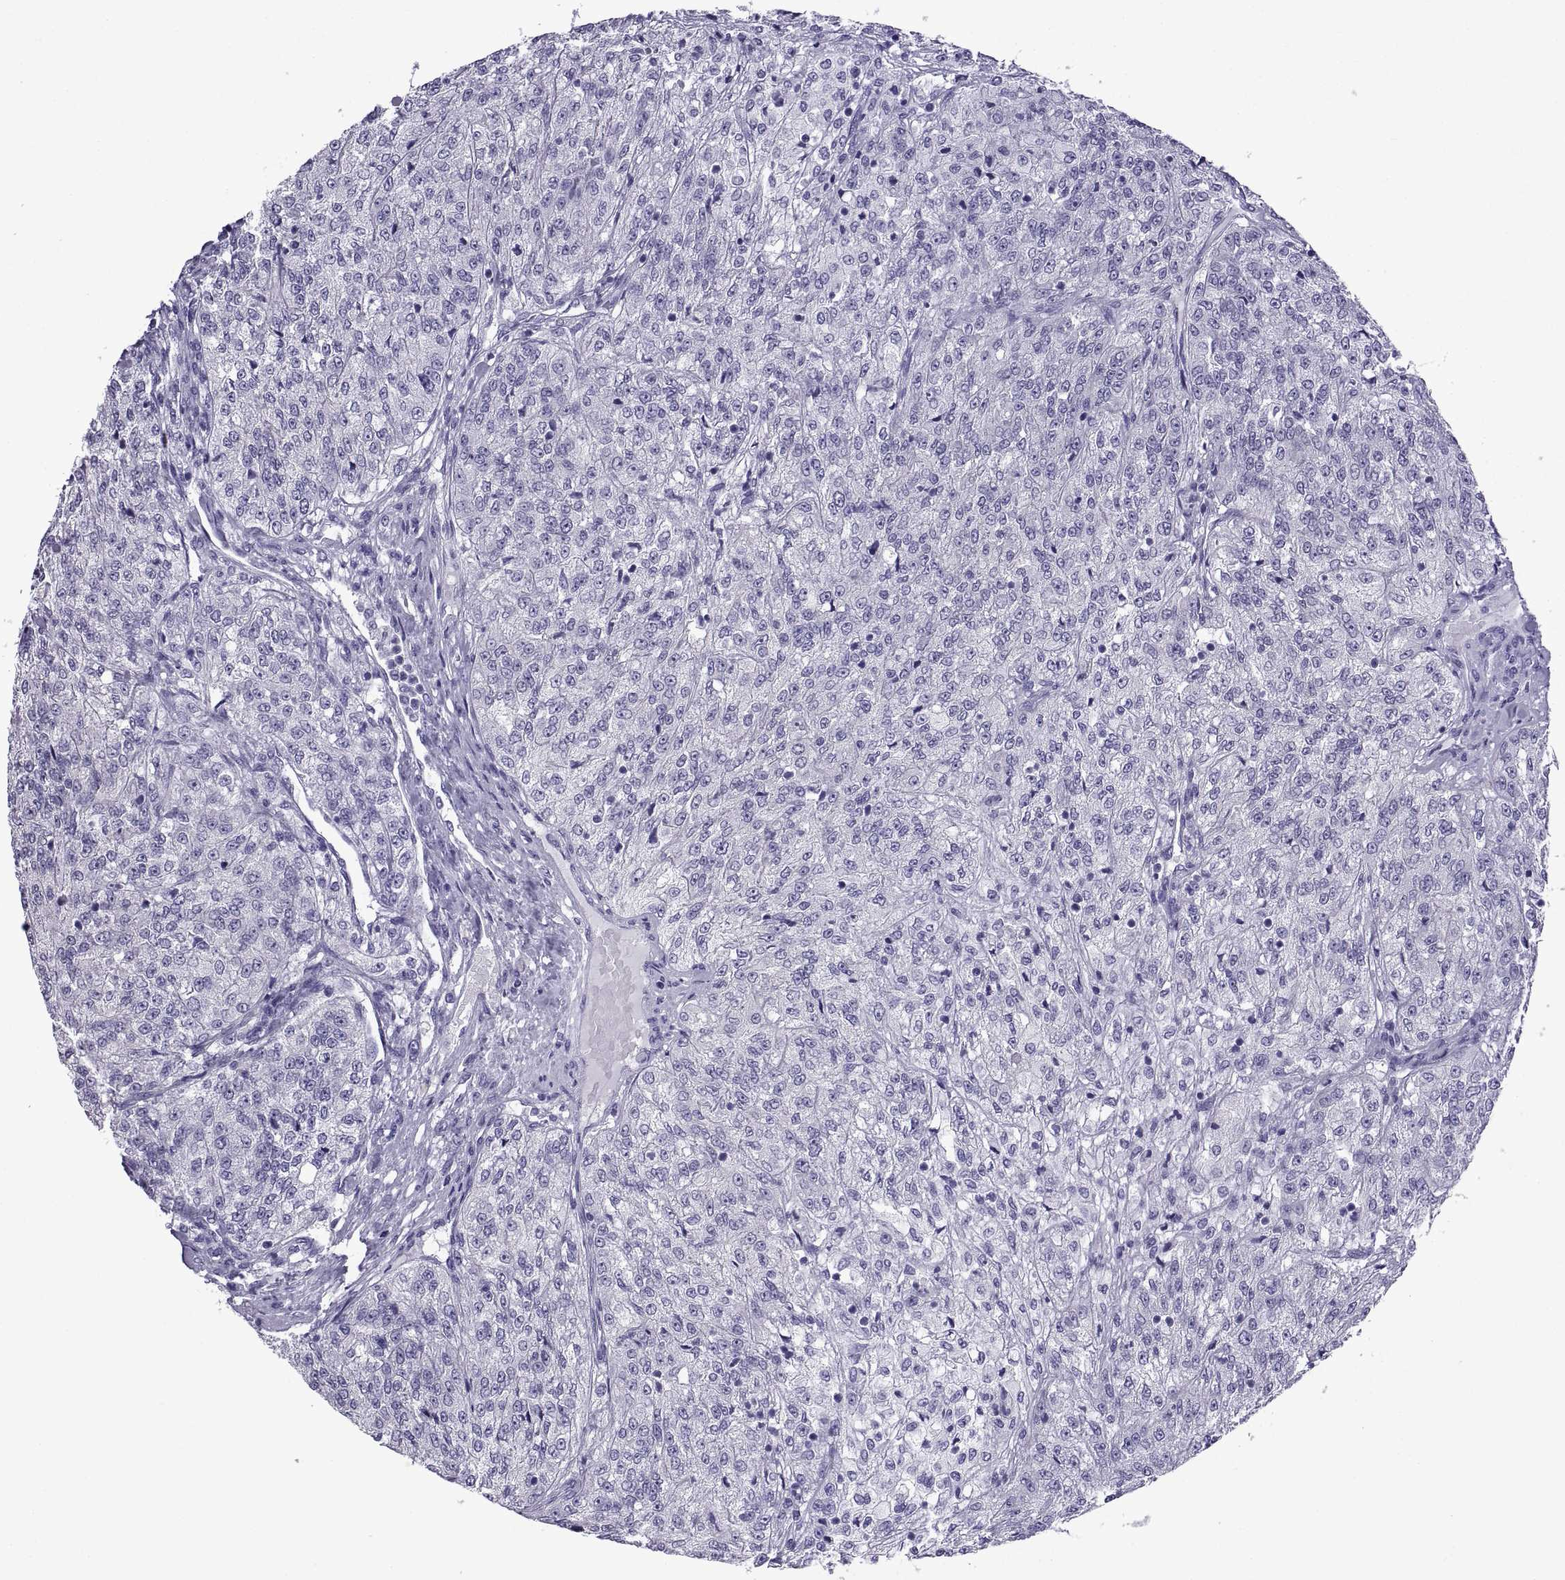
{"staining": {"intensity": "negative", "quantity": "none", "location": "none"}, "tissue": "renal cancer", "cell_type": "Tumor cells", "image_type": "cancer", "snomed": [{"axis": "morphology", "description": "Adenocarcinoma, NOS"}, {"axis": "topography", "description": "Kidney"}], "caption": "IHC micrograph of human adenocarcinoma (renal) stained for a protein (brown), which demonstrates no expression in tumor cells.", "gene": "SPDYE1", "patient": {"sex": "female", "age": 63}}